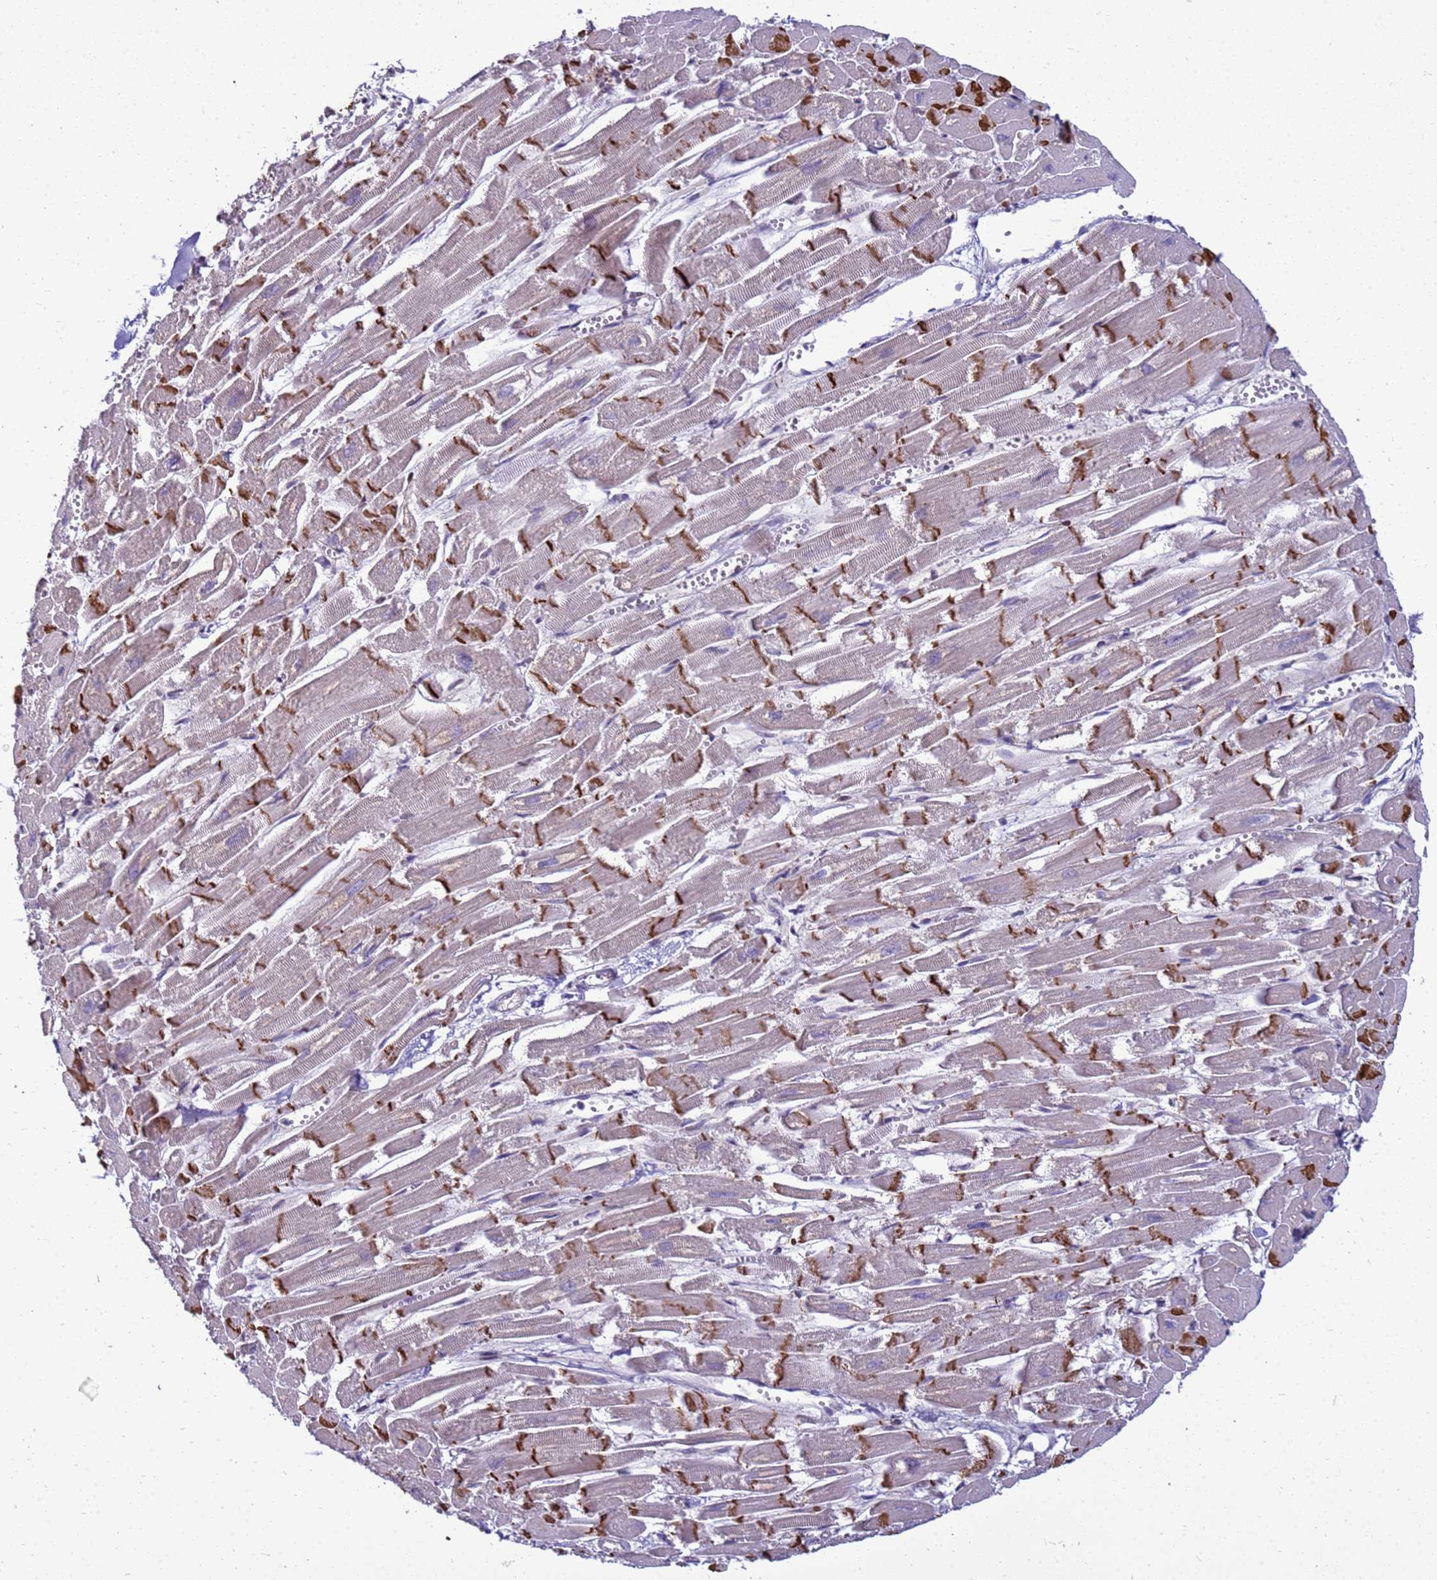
{"staining": {"intensity": "moderate", "quantity": "25%-75%", "location": "cytoplasmic/membranous"}, "tissue": "heart muscle", "cell_type": "Cardiomyocytes", "image_type": "normal", "snomed": [{"axis": "morphology", "description": "Normal tissue, NOS"}, {"axis": "topography", "description": "Heart"}], "caption": "Cardiomyocytes show medium levels of moderate cytoplasmic/membranous expression in about 25%-75% of cells in normal human heart muscle.", "gene": "RSPO1", "patient": {"sex": "male", "age": 54}}